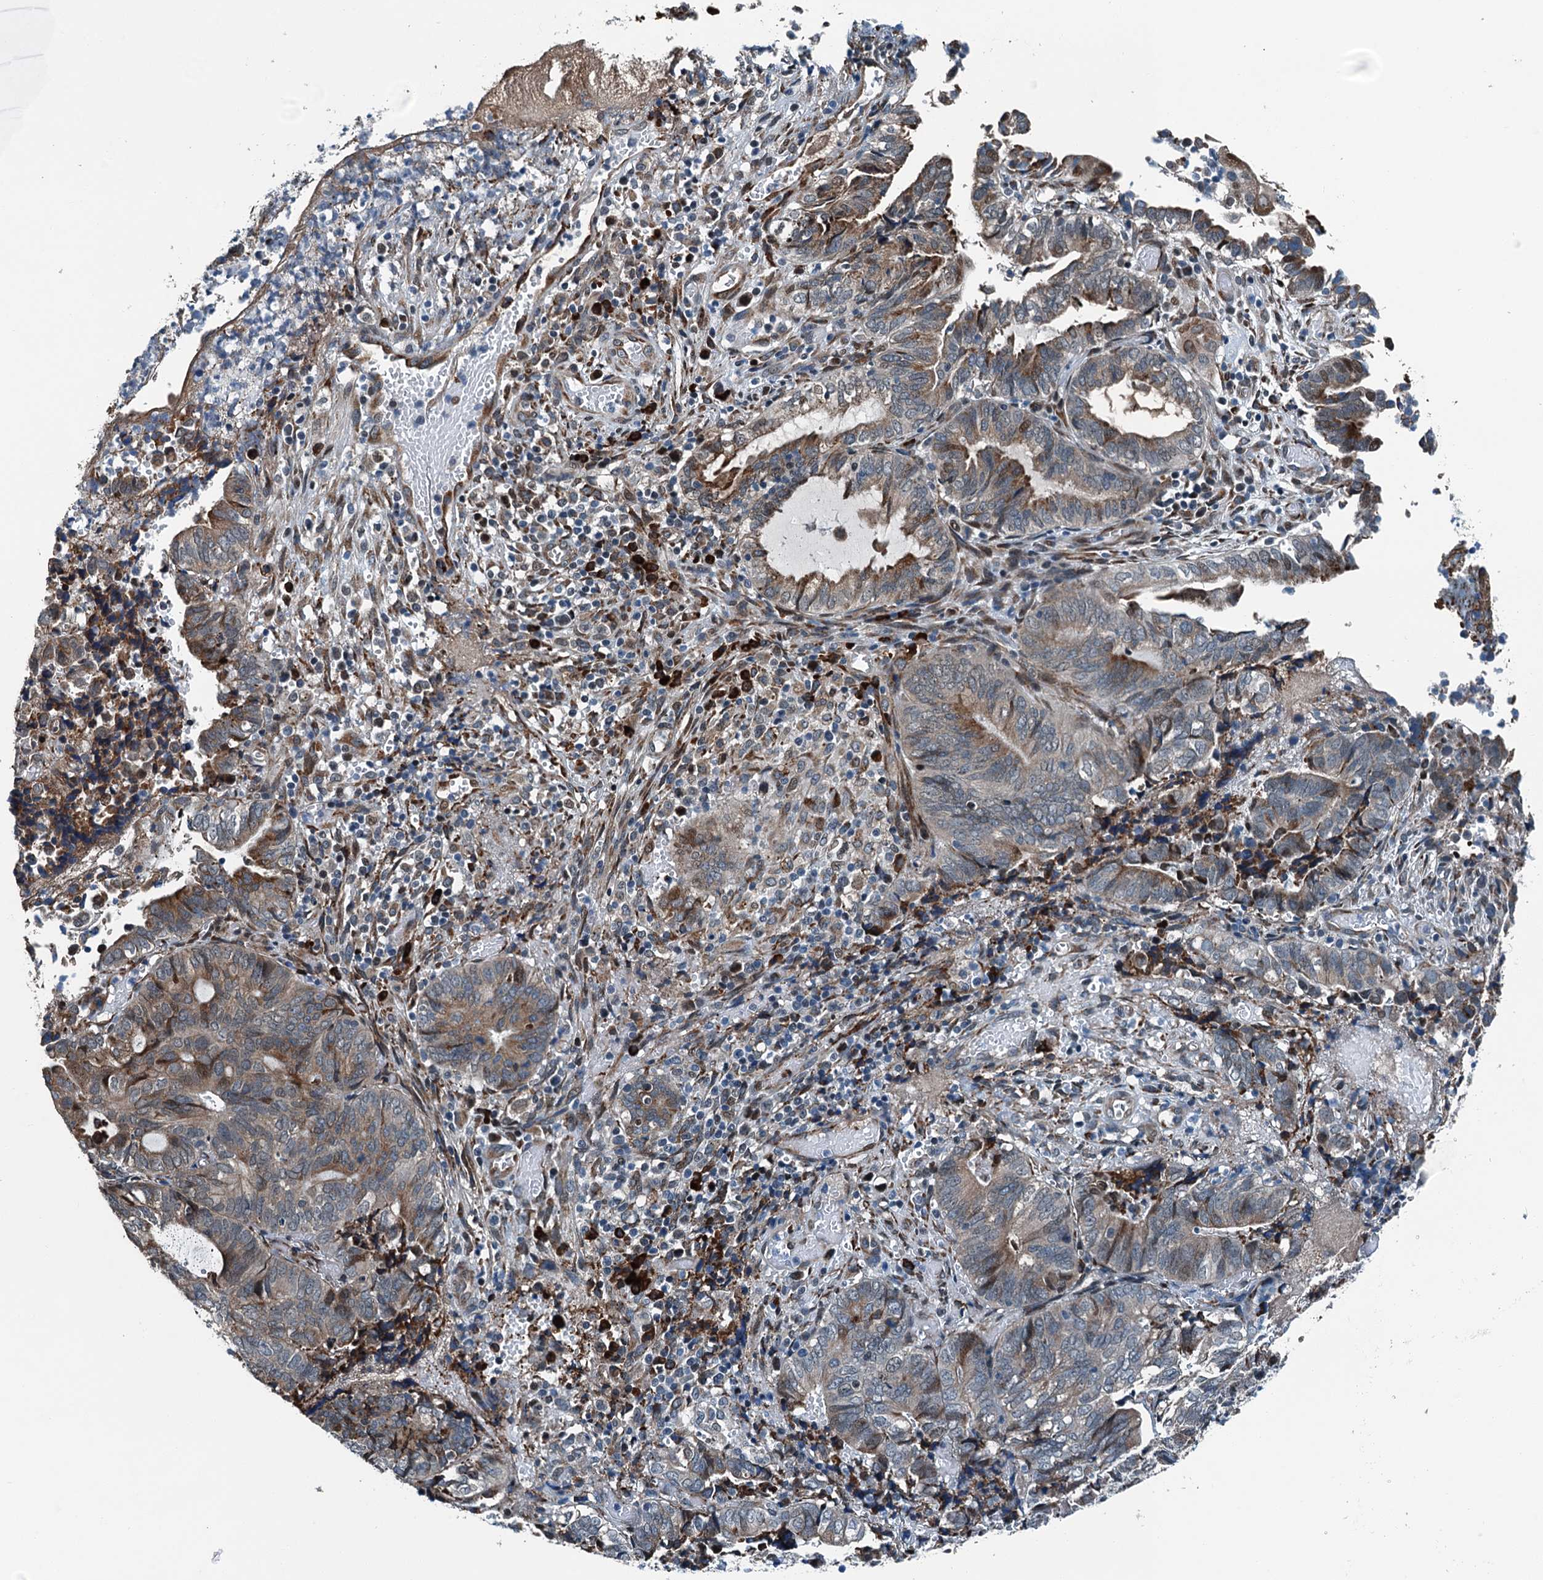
{"staining": {"intensity": "moderate", "quantity": "25%-75%", "location": "cytoplasmic/membranous"}, "tissue": "endometrial cancer", "cell_type": "Tumor cells", "image_type": "cancer", "snomed": [{"axis": "morphology", "description": "Adenocarcinoma, NOS"}, {"axis": "topography", "description": "Uterus"}, {"axis": "topography", "description": "Endometrium"}], "caption": "Immunohistochemical staining of human endometrial cancer displays medium levels of moderate cytoplasmic/membranous staining in approximately 25%-75% of tumor cells.", "gene": "TAMALIN", "patient": {"sex": "female", "age": 70}}